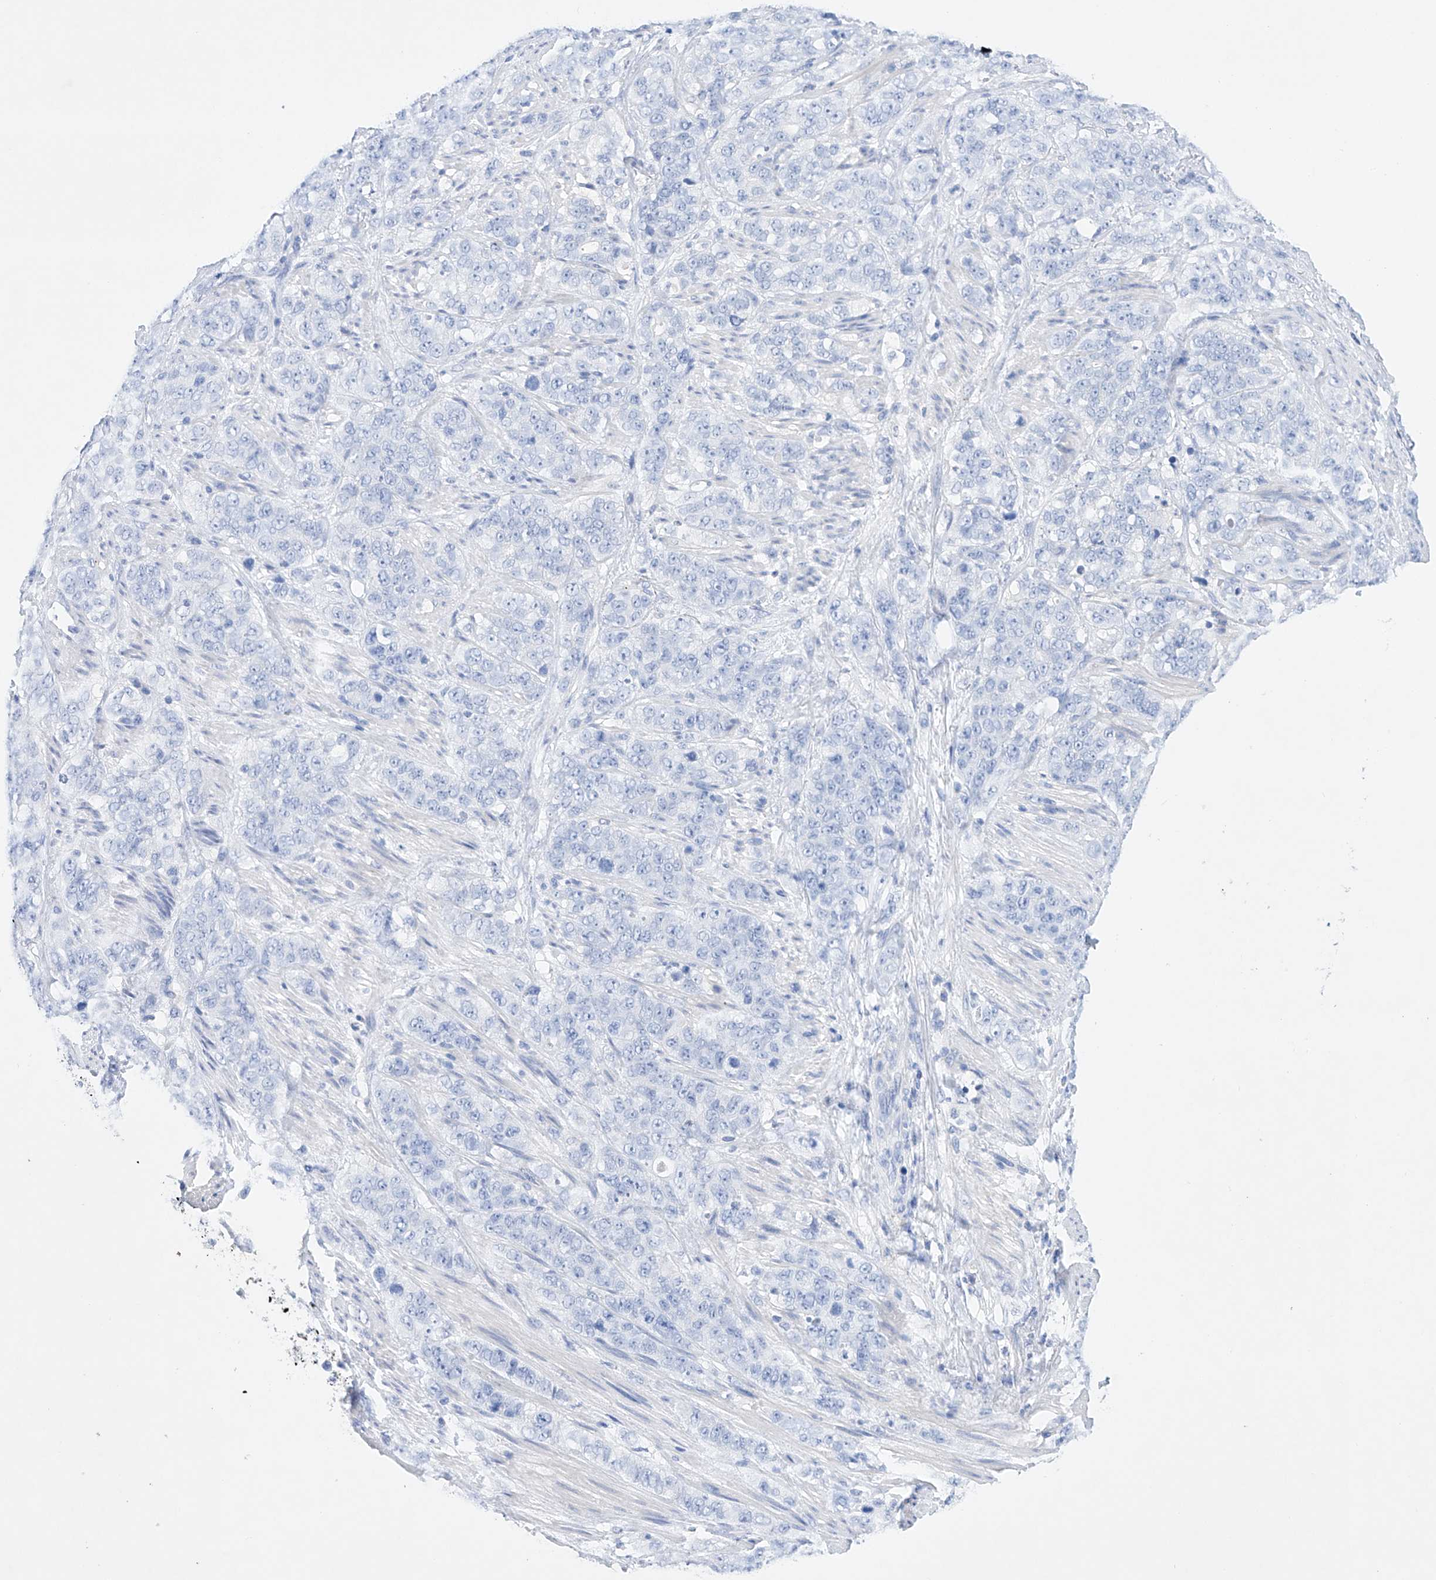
{"staining": {"intensity": "negative", "quantity": "none", "location": "none"}, "tissue": "stomach cancer", "cell_type": "Tumor cells", "image_type": "cancer", "snomed": [{"axis": "morphology", "description": "Adenocarcinoma, NOS"}, {"axis": "topography", "description": "Stomach"}], "caption": "This is a histopathology image of immunohistochemistry (IHC) staining of adenocarcinoma (stomach), which shows no expression in tumor cells. (DAB (3,3'-diaminobenzidine) immunohistochemistry (IHC) with hematoxylin counter stain).", "gene": "LURAP1", "patient": {"sex": "male", "age": 48}}